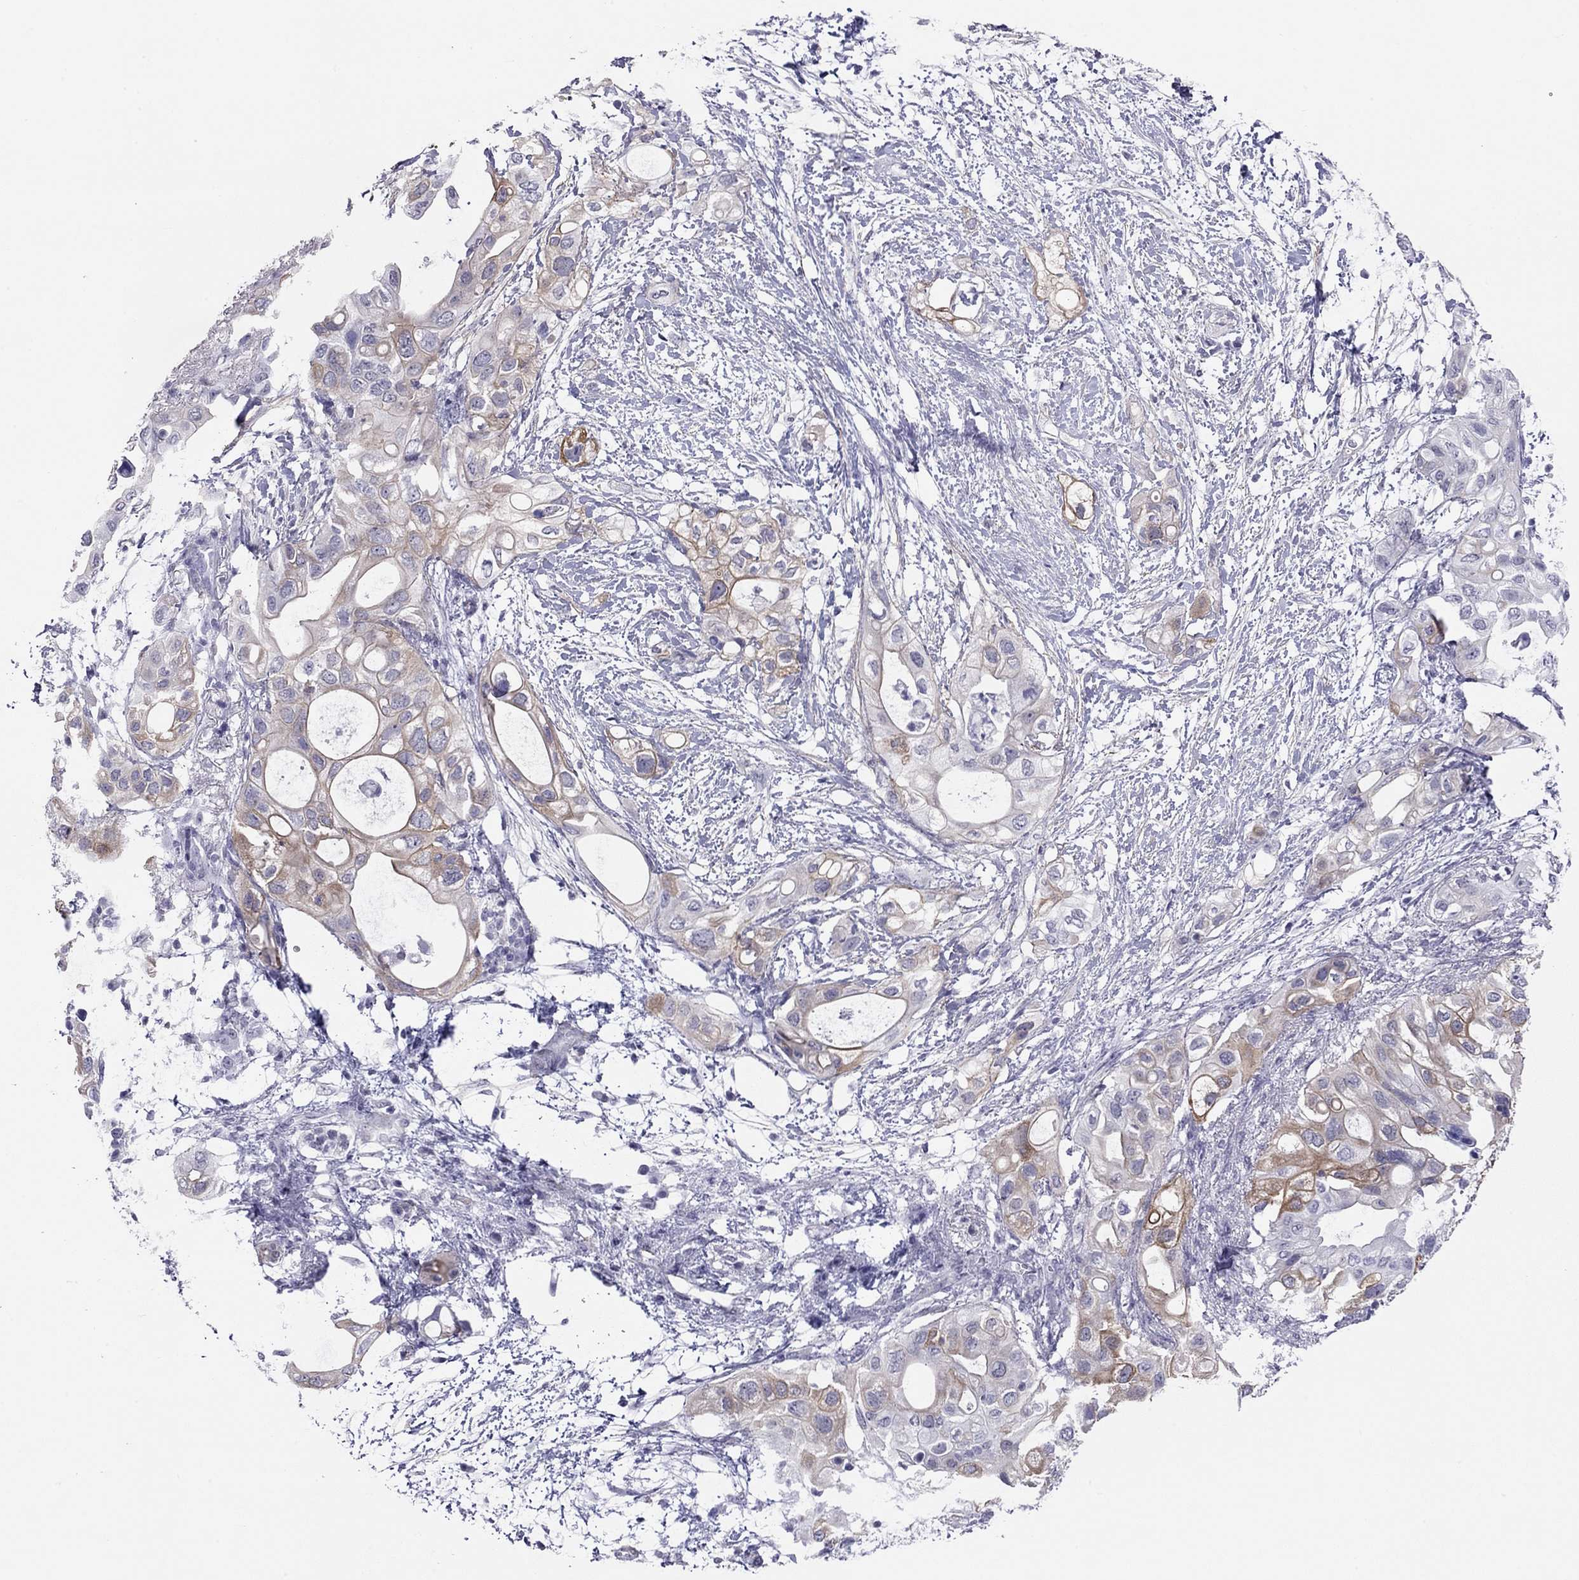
{"staining": {"intensity": "moderate", "quantity": "<25%", "location": "cytoplasmic/membranous"}, "tissue": "pancreatic cancer", "cell_type": "Tumor cells", "image_type": "cancer", "snomed": [{"axis": "morphology", "description": "Adenocarcinoma, NOS"}, {"axis": "topography", "description": "Pancreas"}], "caption": "A brown stain highlights moderate cytoplasmic/membranous positivity of a protein in human pancreatic cancer (adenocarcinoma) tumor cells.", "gene": "MYMX", "patient": {"sex": "female", "age": 72}}